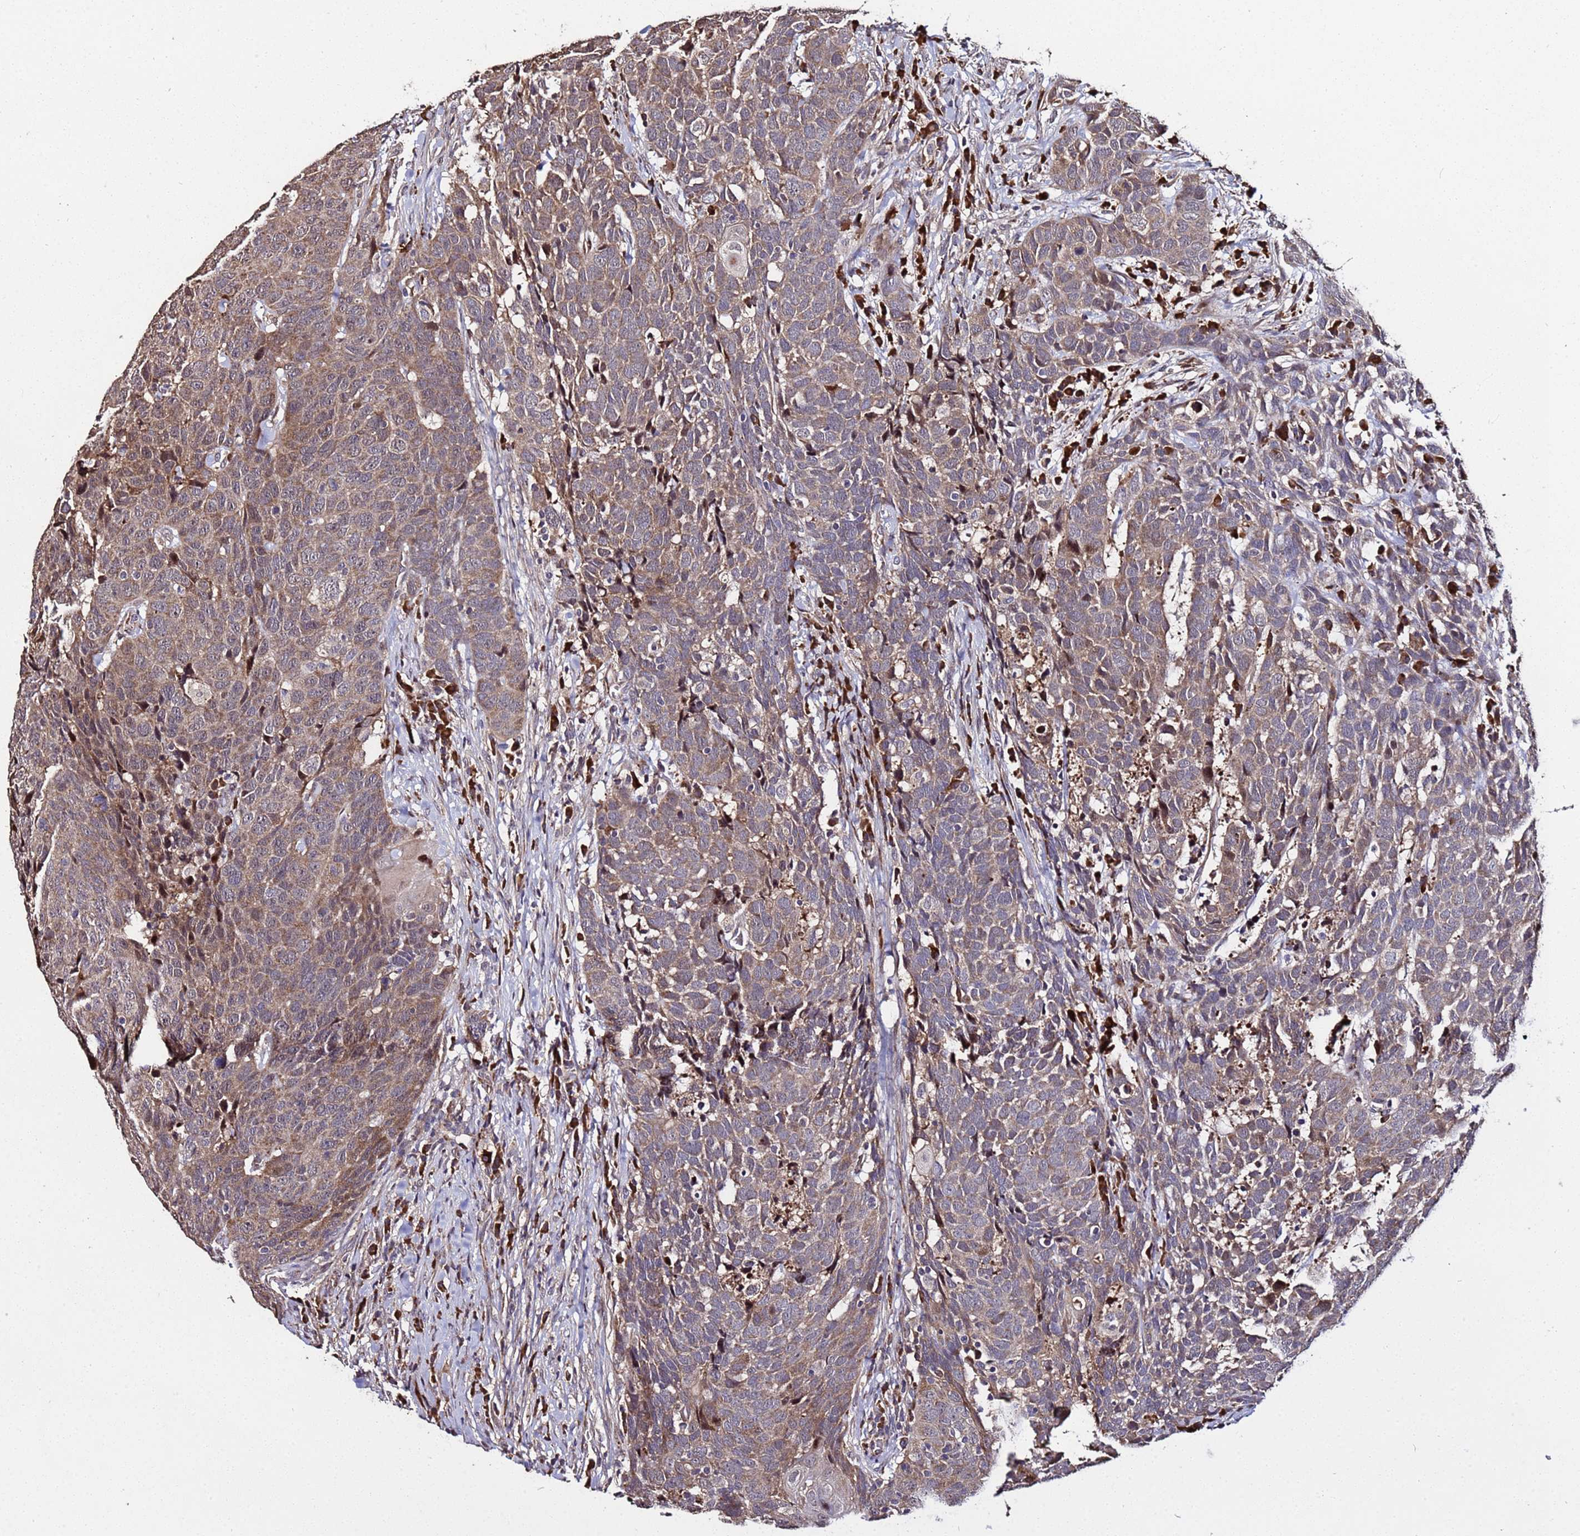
{"staining": {"intensity": "moderate", "quantity": ">75%", "location": "cytoplasmic/membranous"}, "tissue": "head and neck cancer", "cell_type": "Tumor cells", "image_type": "cancer", "snomed": [{"axis": "morphology", "description": "Squamous cell carcinoma, NOS"}, {"axis": "topography", "description": "Head-Neck"}], "caption": "This is an image of immunohistochemistry staining of head and neck cancer (squamous cell carcinoma), which shows moderate staining in the cytoplasmic/membranous of tumor cells.", "gene": "WNK4", "patient": {"sex": "male", "age": 66}}